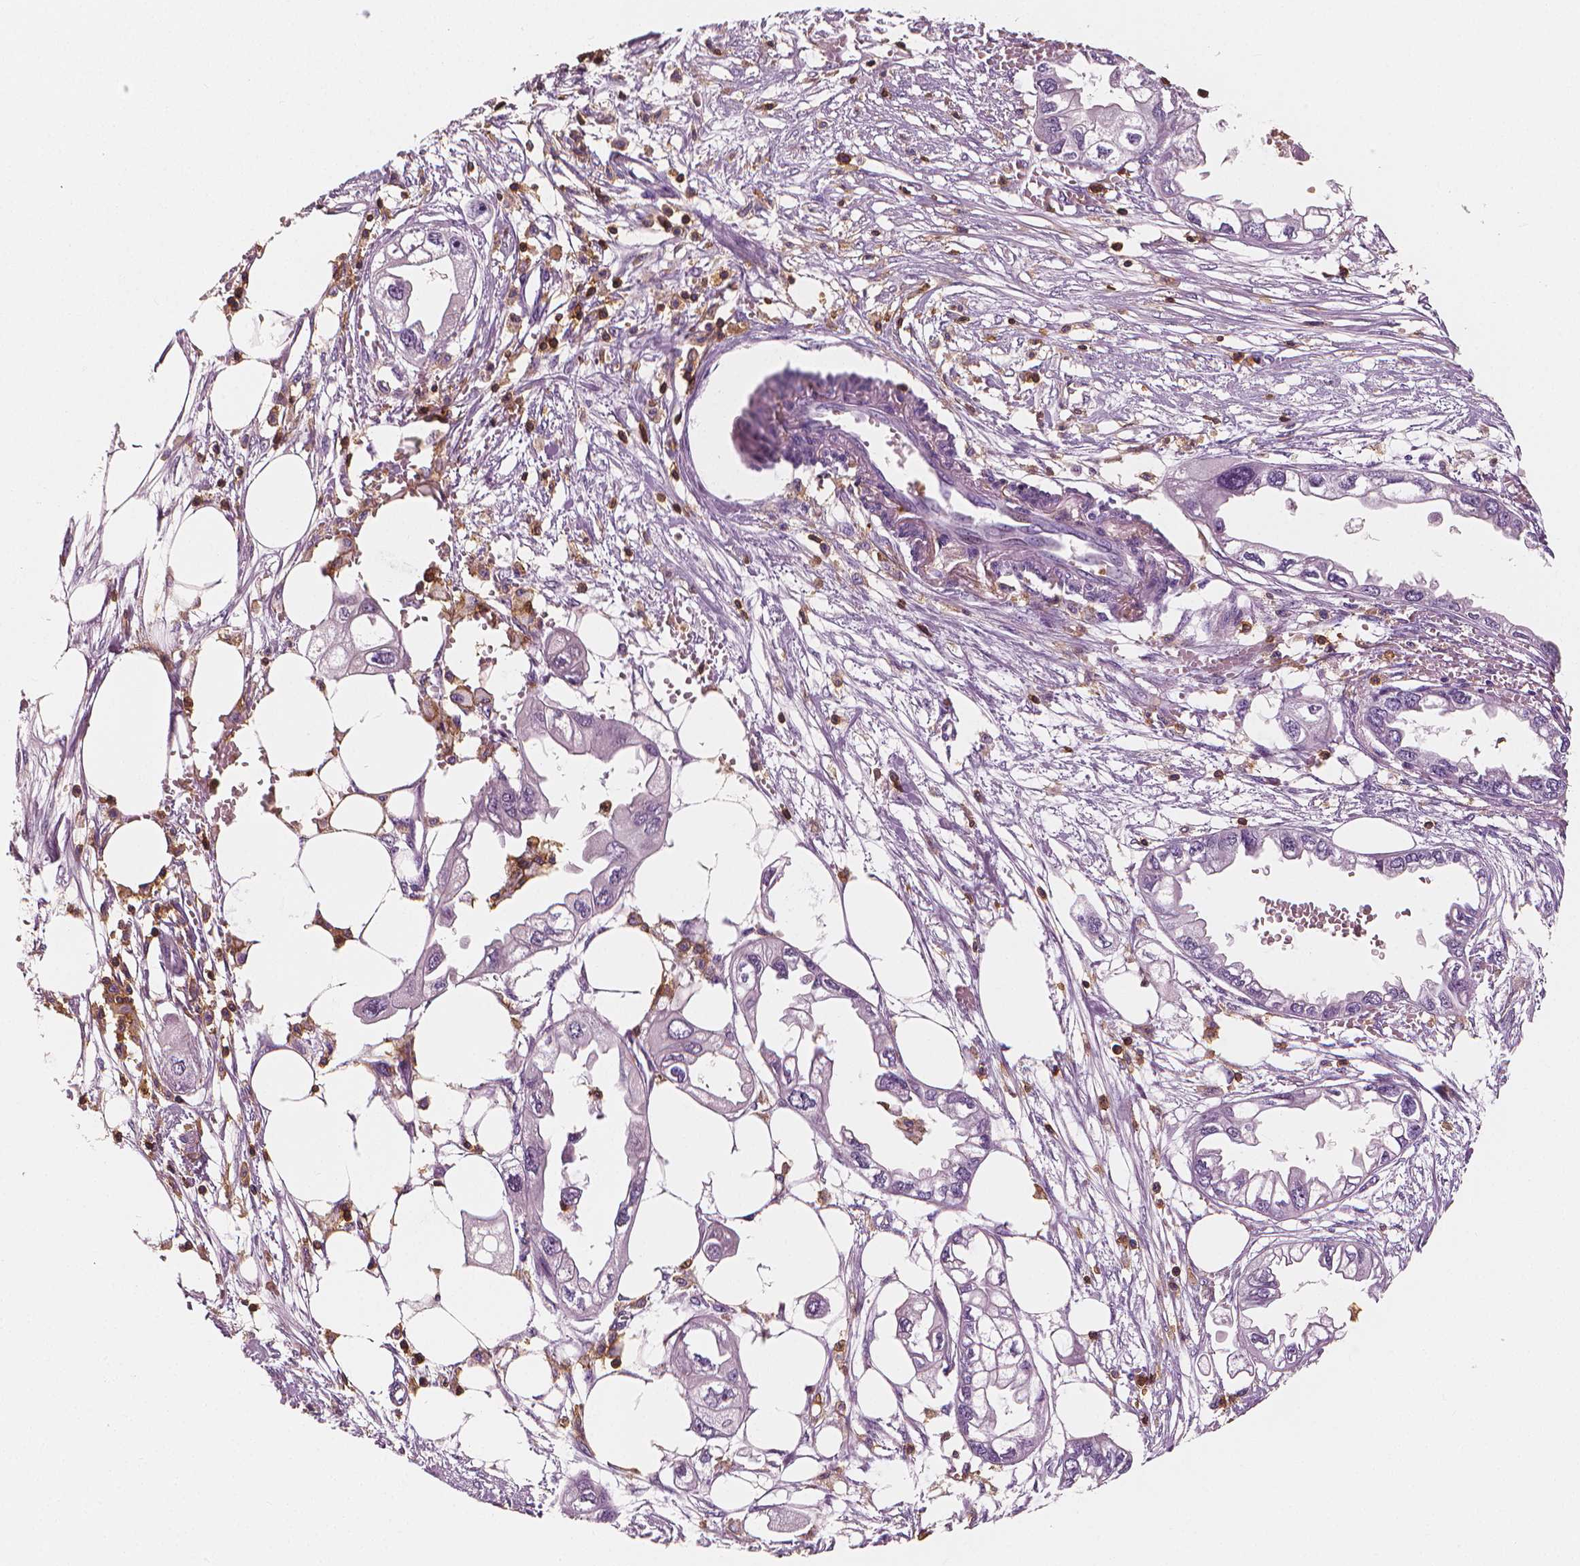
{"staining": {"intensity": "negative", "quantity": "none", "location": "none"}, "tissue": "endometrial cancer", "cell_type": "Tumor cells", "image_type": "cancer", "snomed": [{"axis": "morphology", "description": "Adenocarcinoma, NOS"}, {"axis": "morphology", "description": "Adenocarcinoma, metastatic, NOS"}, {"axis": "topography", "description": "Adipose tissue"}, {"axis": "topography", "description": "Endometrium"}], "caption": "Immunohistochemistry of human metastatic adenocarcinoma (endometrial) demonstrates no expression in tumor cells. The staining was performed using DAB to visualize the protein expression in brown, while the nuclei were stained in blue with hematoxylin (Magnification: 20x).", "gene": "PTPRC", "patient": {"sex": "female", "age": 67}}